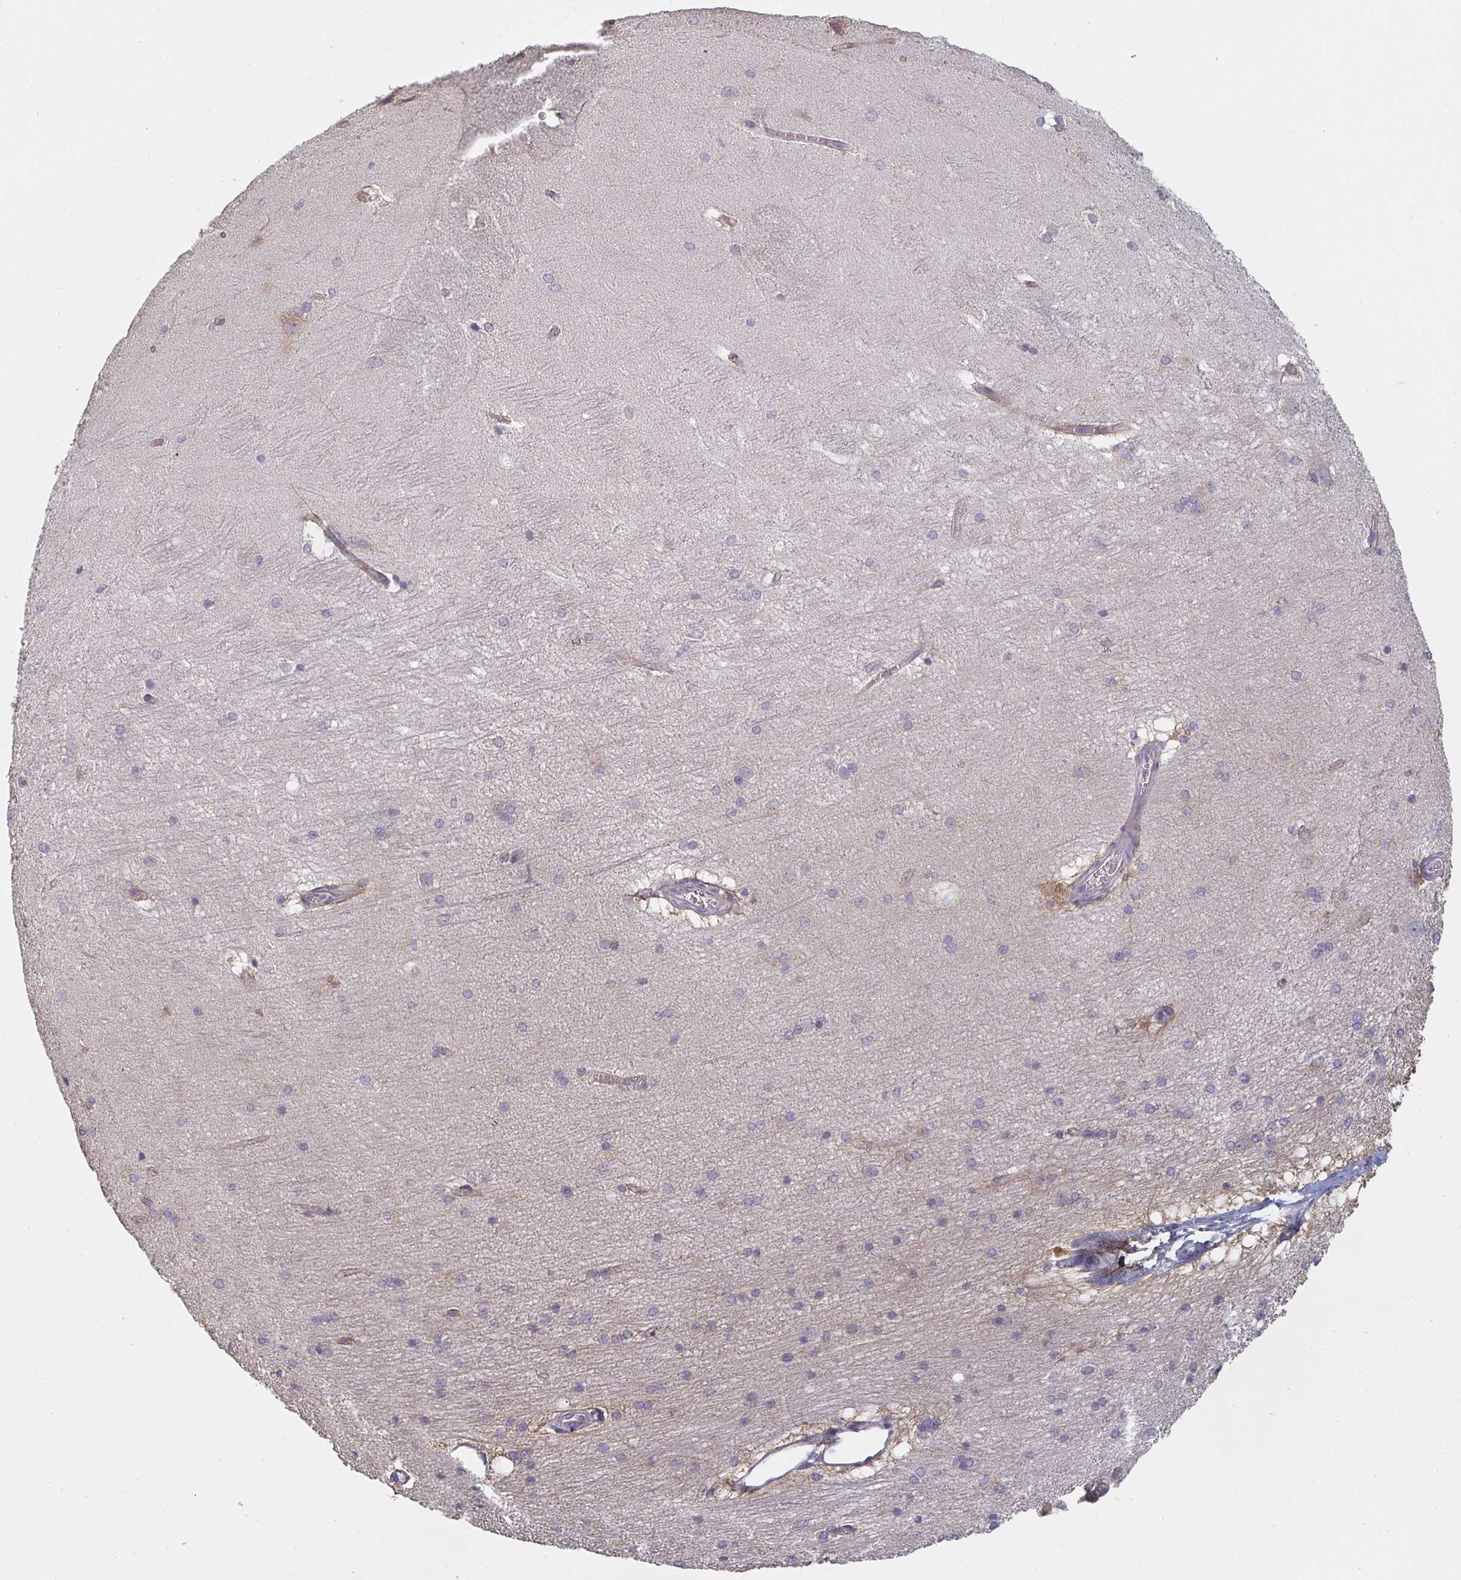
{"staining": {"intensity": "negative", "quantity": "none", "location": "none"}, "tissue": "hippocampus", "cell_type": "Glial cells", "image_type": "normal", "snomed": [{"axis": "morphology", "description": "Normal tissue, NOS"}, {"axis": "topography", "description": "Cerebral cortex"}, {"axis": "topography", "description": "Hippocampus"}], "caption": "Hippocampus stained for a protein using IHC displays no positivity glial cells.", "gene": "CTHRC1", "patient": {"sex": "female", "age": 19}}